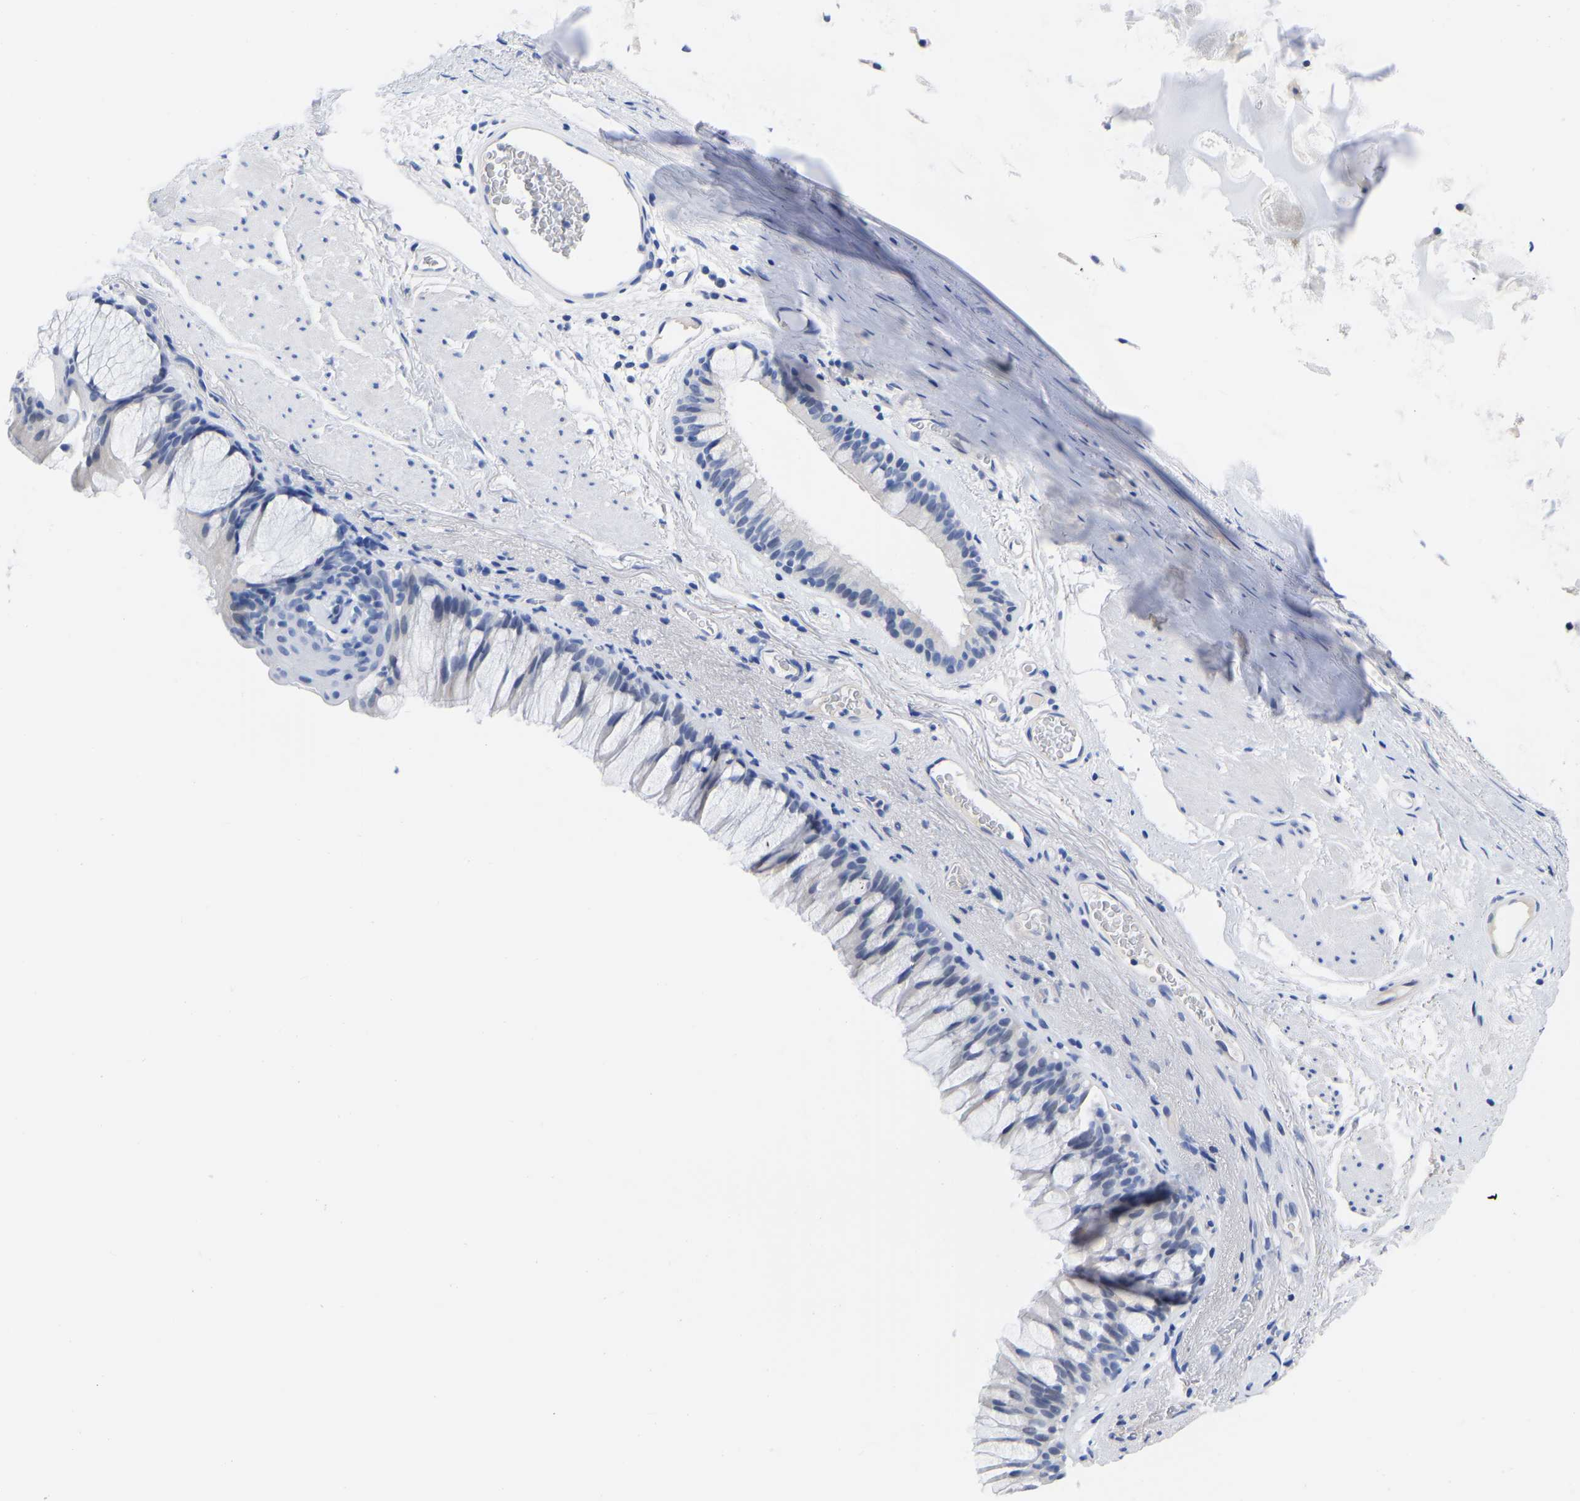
{"staining": {"intensity": "negative", "quantity": "none", "location": "none"}, "tissue": "bronchus", "cell_type": "Respiratory epithelial cells", "image_type": "normal", "snomed": [{"axis": "morphology", "description": "Normal tissue, NOS"}, {"axis": "topography", "description": "Cartilage tissue"}, {"axis": "topography", "description": "Bronchus"}], "caption": "Immunohistochemistry (IHC) of benign human bronchus displays no positivity in respiratory epithelial cells. (Immunohistochemistry (IHC), brightfield microscopy, high magnification).", "gene": "GPA33", "patient": {"sex": "female", "age": 53}}